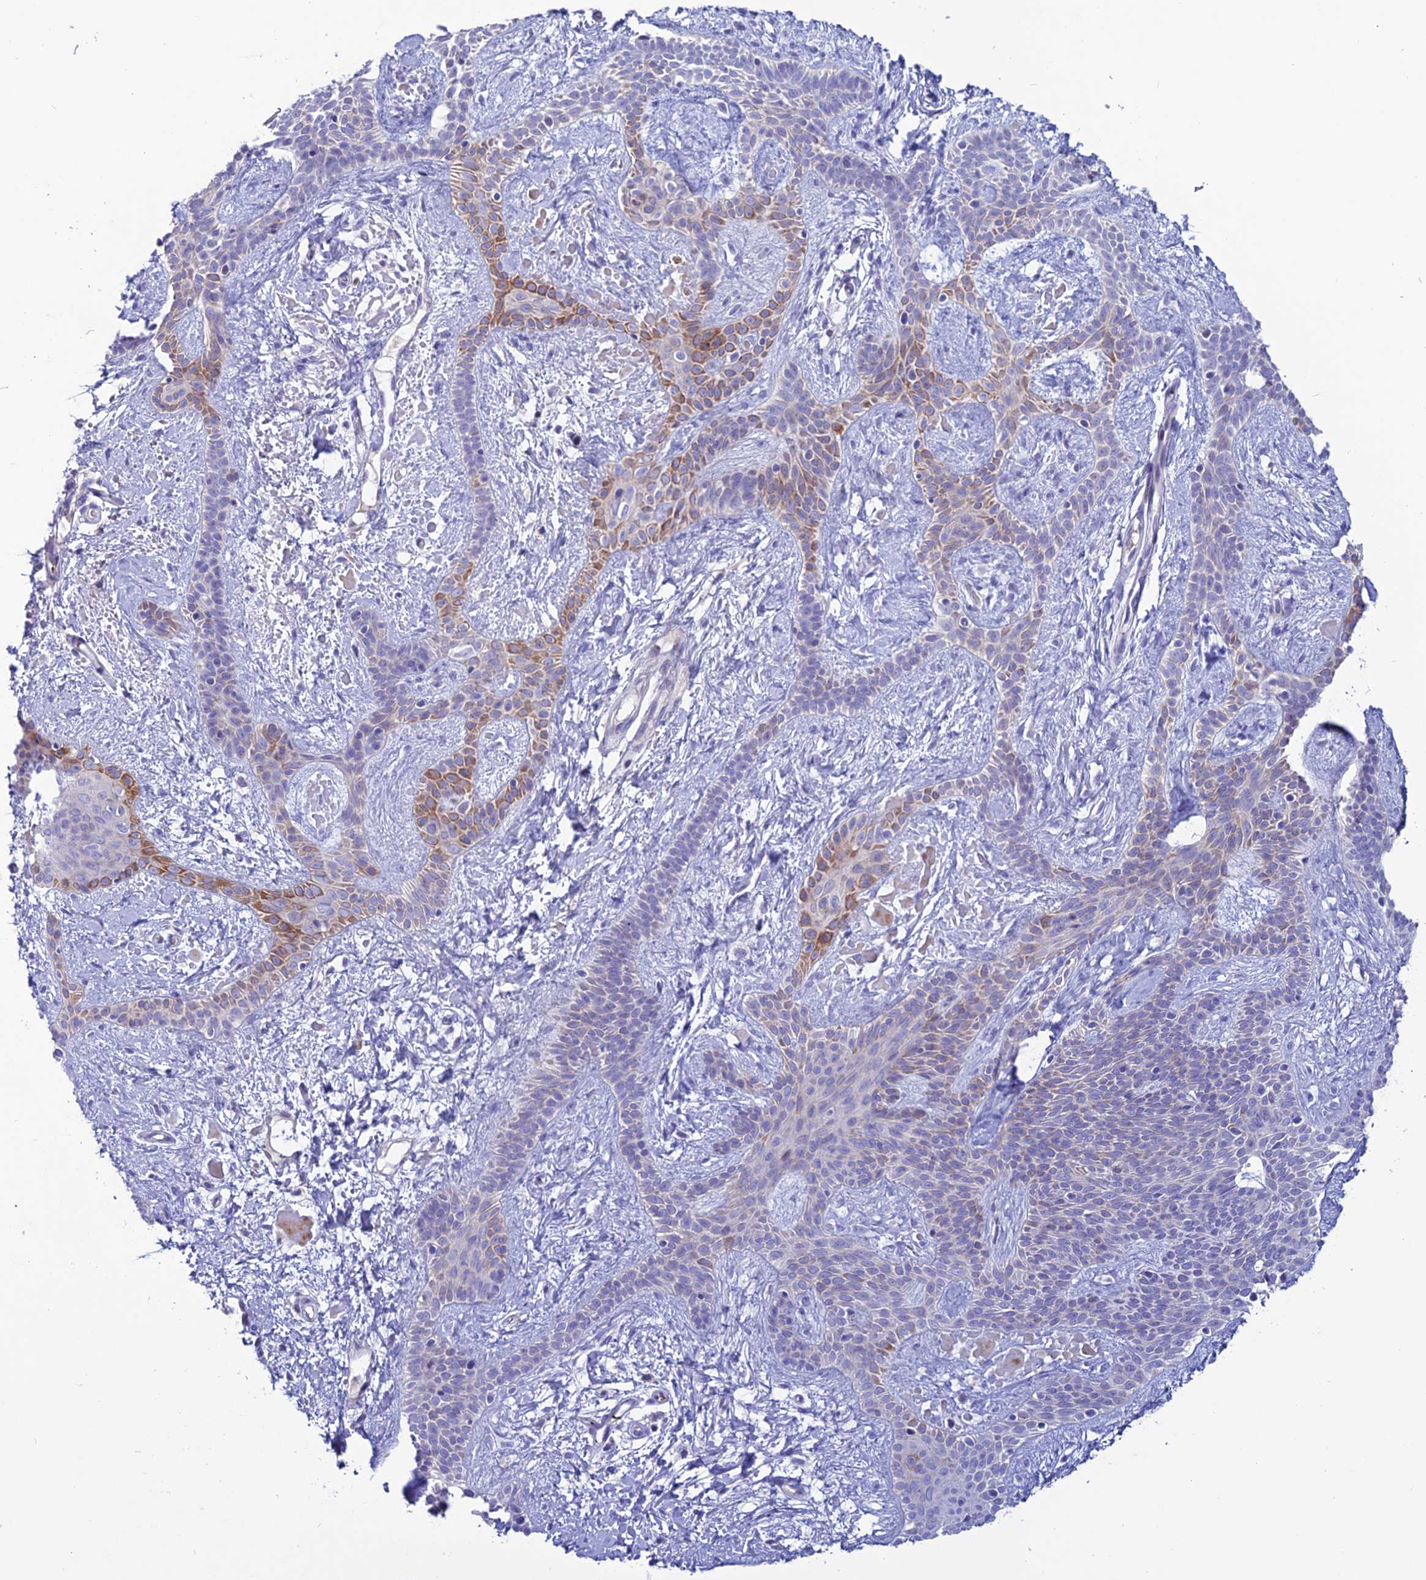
{"staining": {"intensity": "moderate", "quantity": "<25%", "location": "cytoplasmic/membranous"}, "tissue": "skin cancer", "cell_type": "Tumor cells", "image_type": "cancer", "snomed": [{"axis": "morphology", "description": "Basal cell carcinoma"}, {"axis": "topography", "description": "Skin"}], "caption": "Brown immunohistochemical staining in skin cancer shows moderate cytoplasmic/membranous expression in about <25% of tumor cells.", "gene": "C21orf140", "patient": {"sex": "male", "age": 78}}